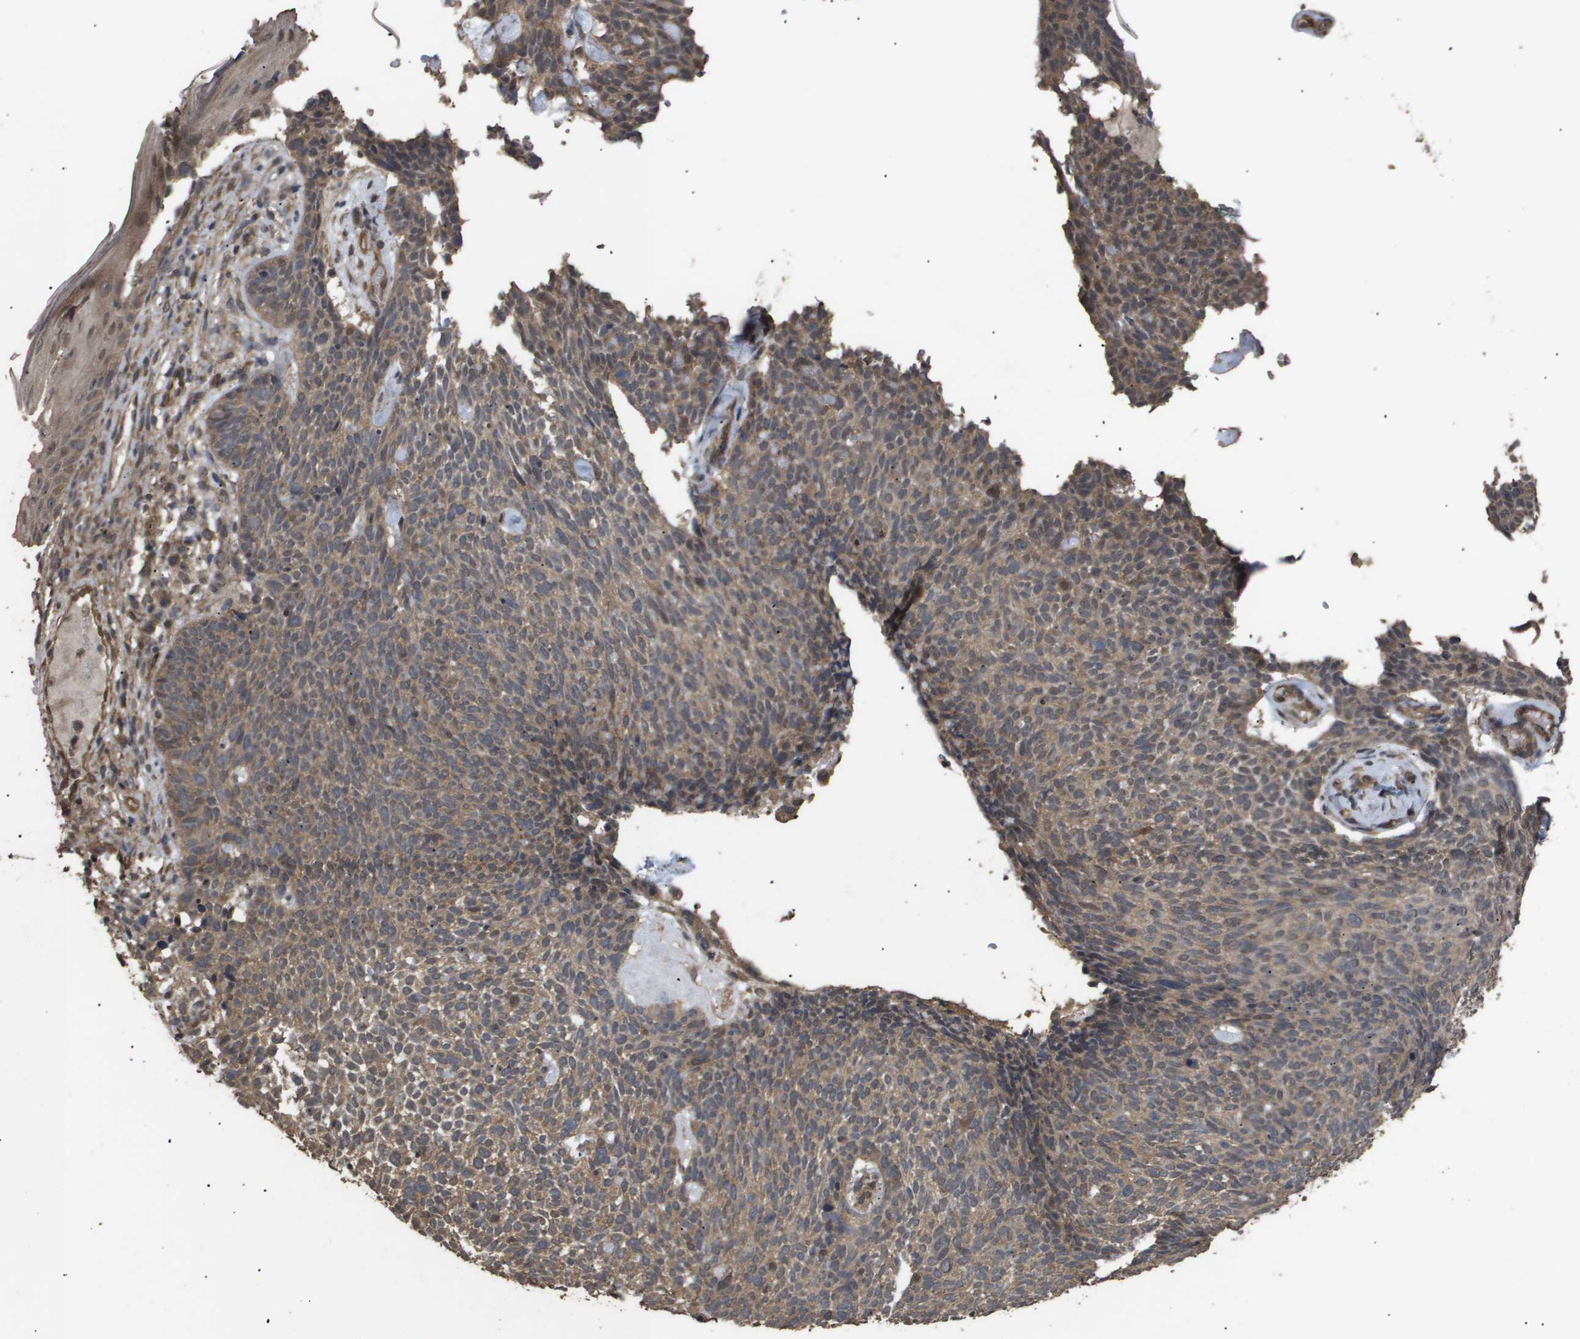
{"staining": {"intensity": "moderate", "quantity": ">75%", "location": "cytoplasmic/membranous"}, "tissue": "skin cancer", "cell_type": "Tumor cells", "image_type": "cancer", "snomed": [{"axis": "morphology", "description": "Basal cell carcinoma"}, {"axis": "topography", "description": "Skin"}], "caption": "Skin basal cell carcinoma was stained to show a protein in brown. There is medium levels of moderate cytoplasmic/membranous positivity in approximately >75% of tumor cells.", "gene": "CUL5", "patient": {"sex": "female", "age": 84}}